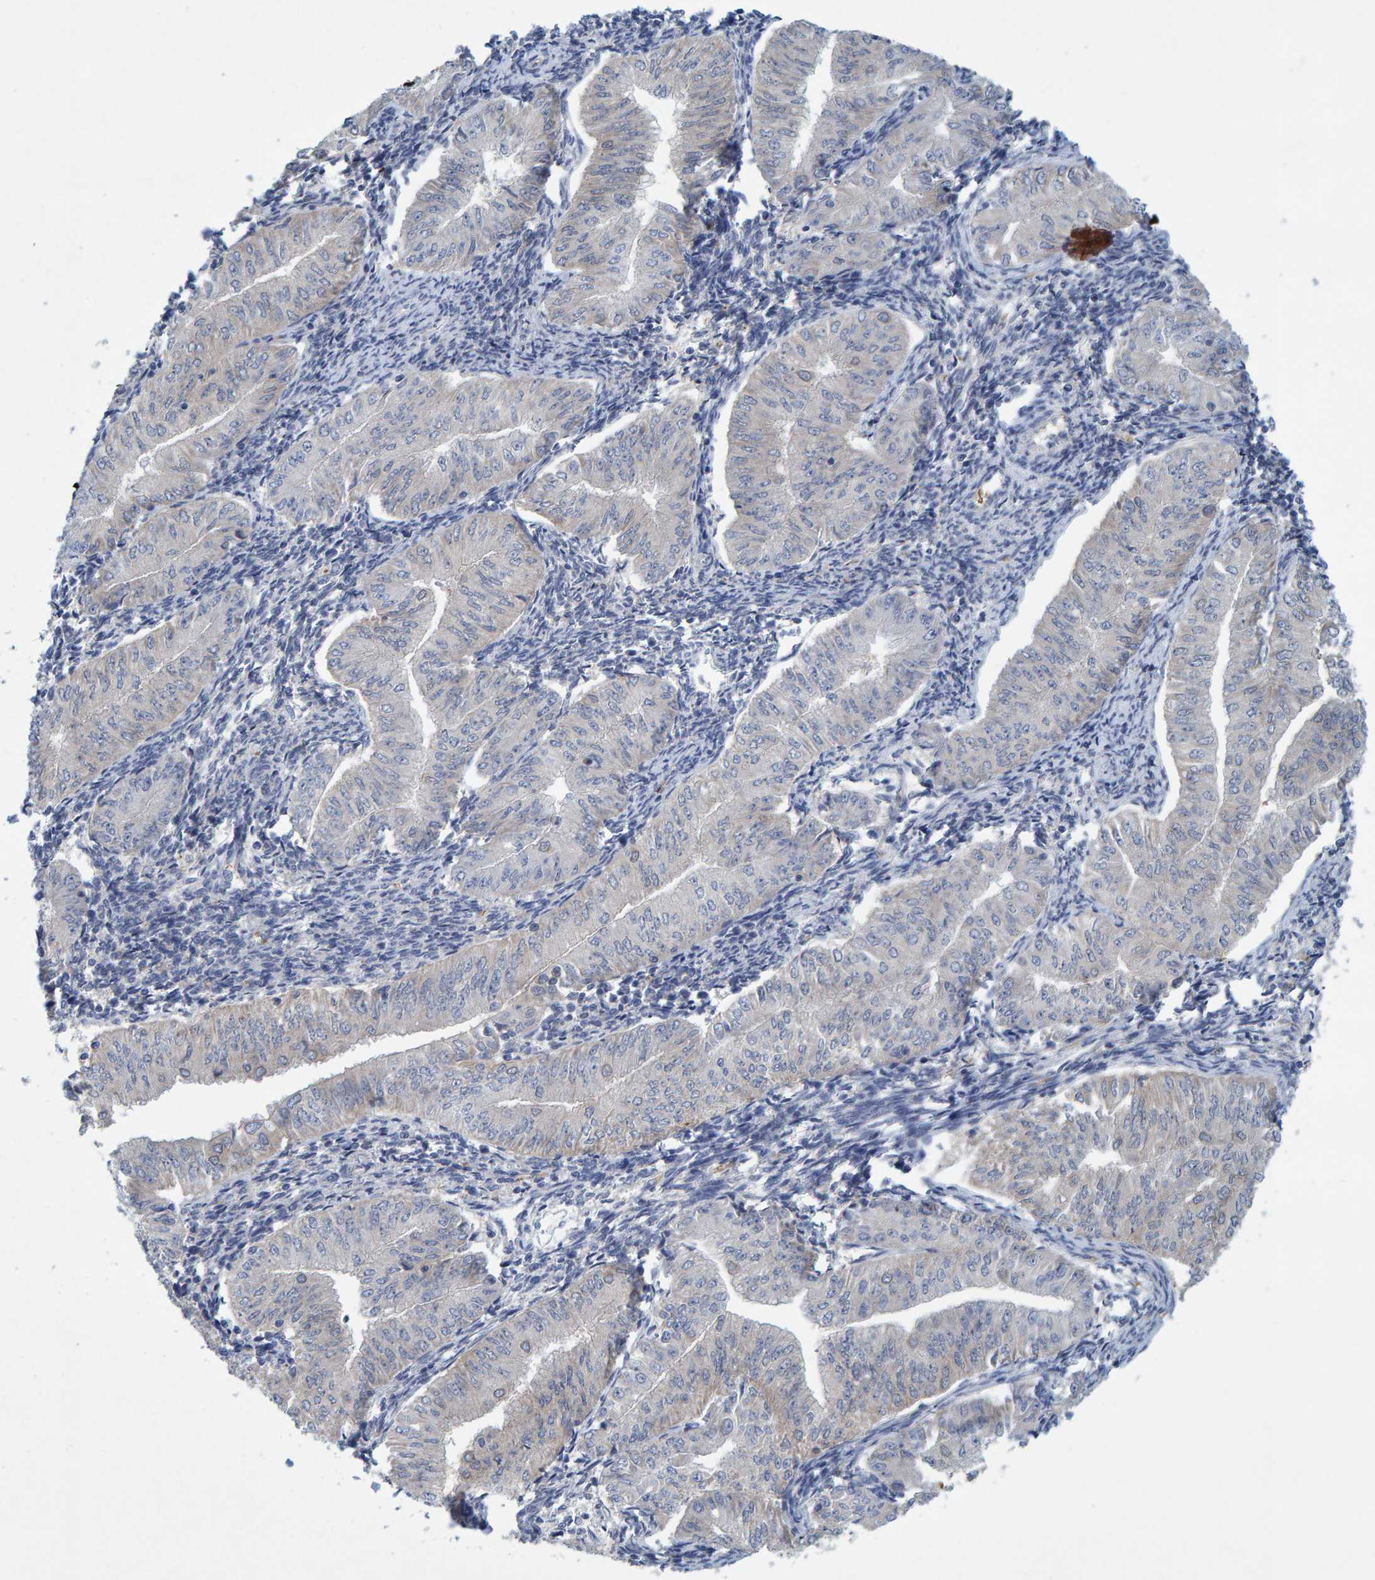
{"staining": {"intensity": "weak", "quantity": "<25%", "location": "cytoplasmic/membranous"}, "tissue": "endometrial cancer", "cell_type": "Tumor cells", "image_type": "cancer", "snomed": [{"axis": "morphology", "description": "Normal tissue, NOS"}, {"axis": "morphology", "description": "Adenocarcinoma, NOS"}, {"axis": "topography", "description": "Endometrium"}], "caption": "The immunohistochemistry (IHC) photomicrograph has no significant staining in tumor cells of endometrial cancer (adenocarcinoma) tissue. (Immunohistochemistry (ihc), brightfield microscopy, high magnification).", "gene": "ALAD", "patient": {"sex": "female", "age": 53}}